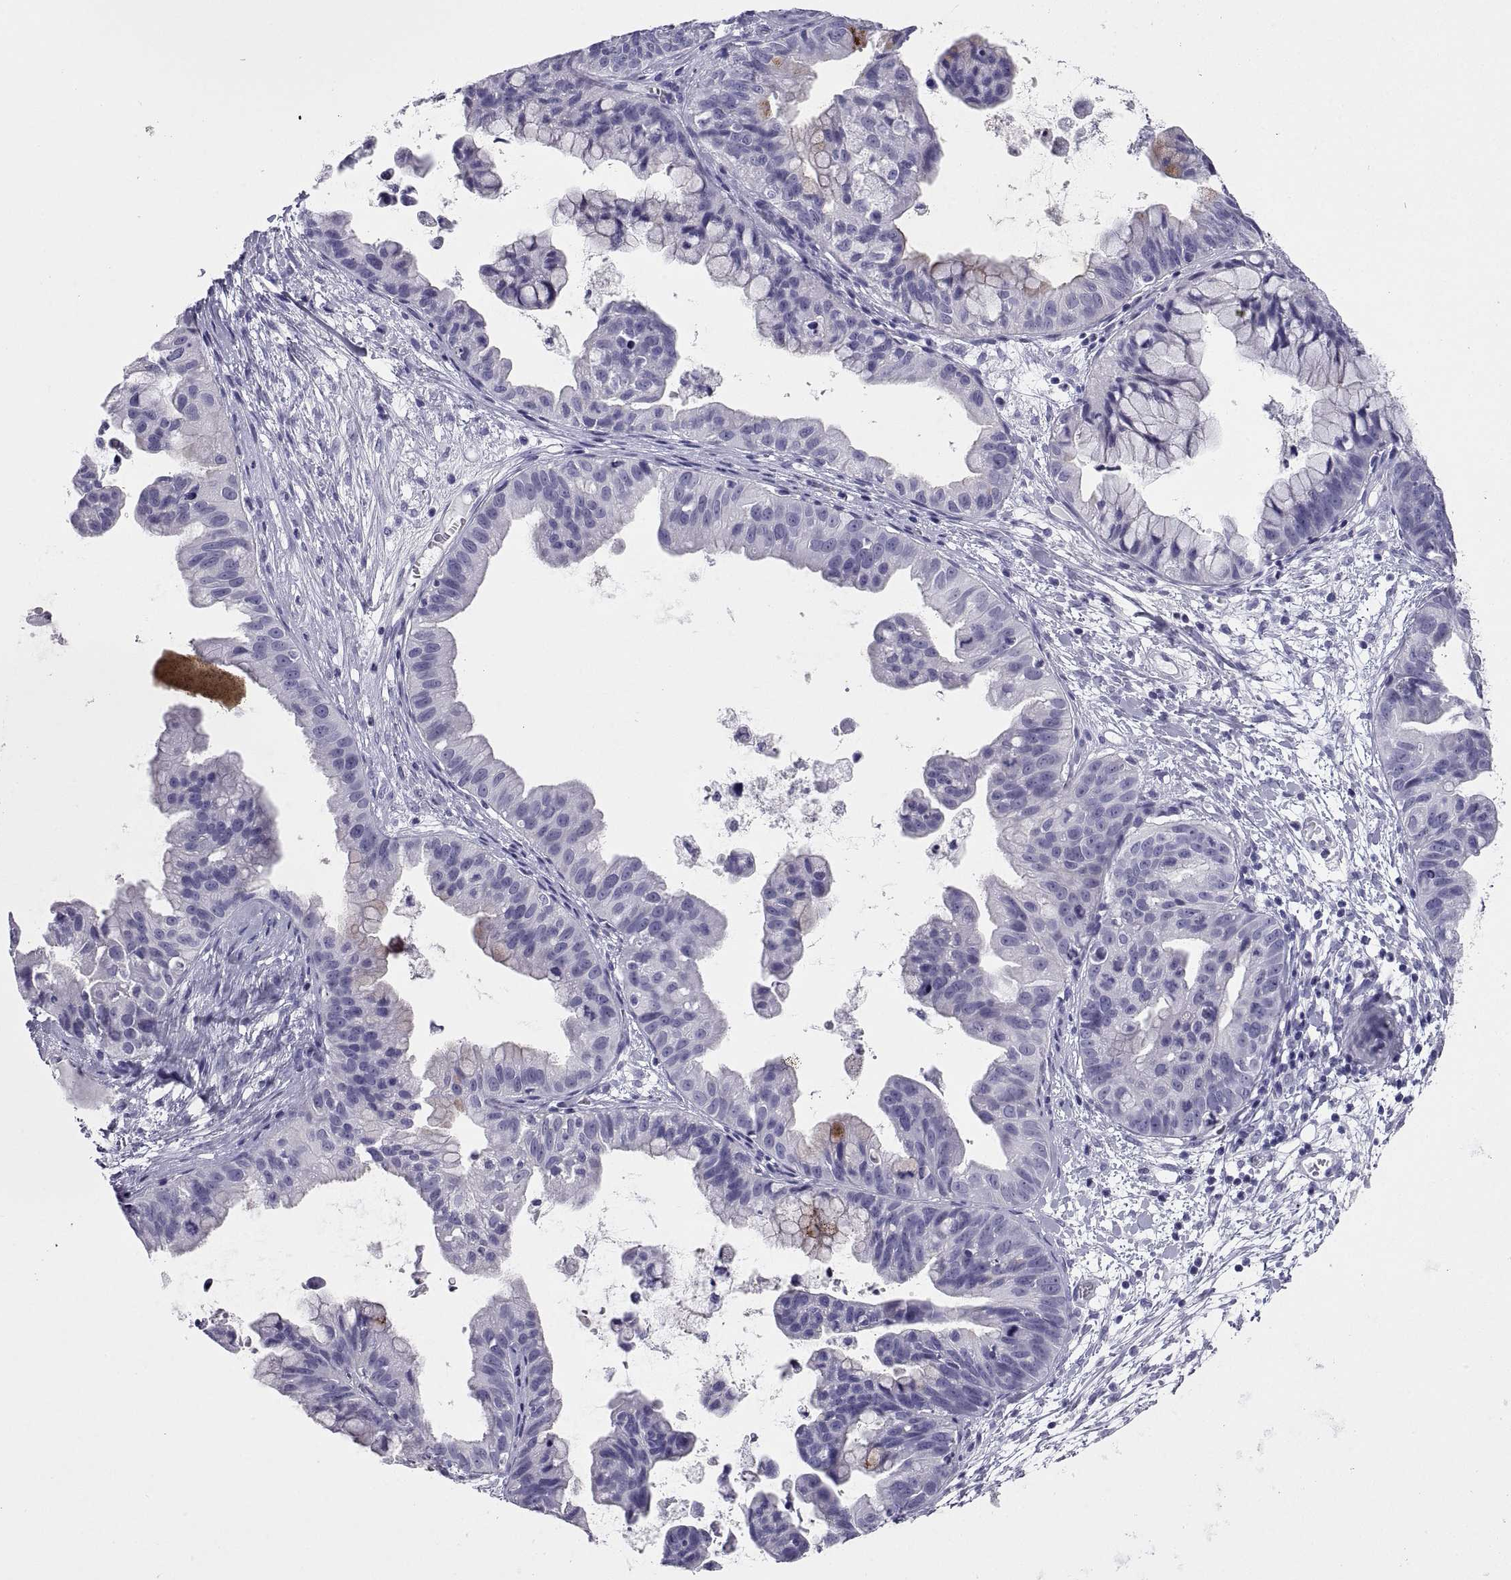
{"staining": {"intensity": "negative", "quantity": "none", "location": "none"}, "tissue": "ovarian cancer", "cell_type": "Tumor cells", "image_type": "cancer", "snomed": [{"axis": "morphology", "description": "Cystadenocarcinoma, mucinous, NOS"}, {"axis": "topography", "description": "Ovary"}], "caption": "Image shows no protein positivity in tumor cells of ovarian mucinous cystadenocarcinoma tissue.", "gene": "RGS20", "patient": {"sex": "female", "age": 76}}